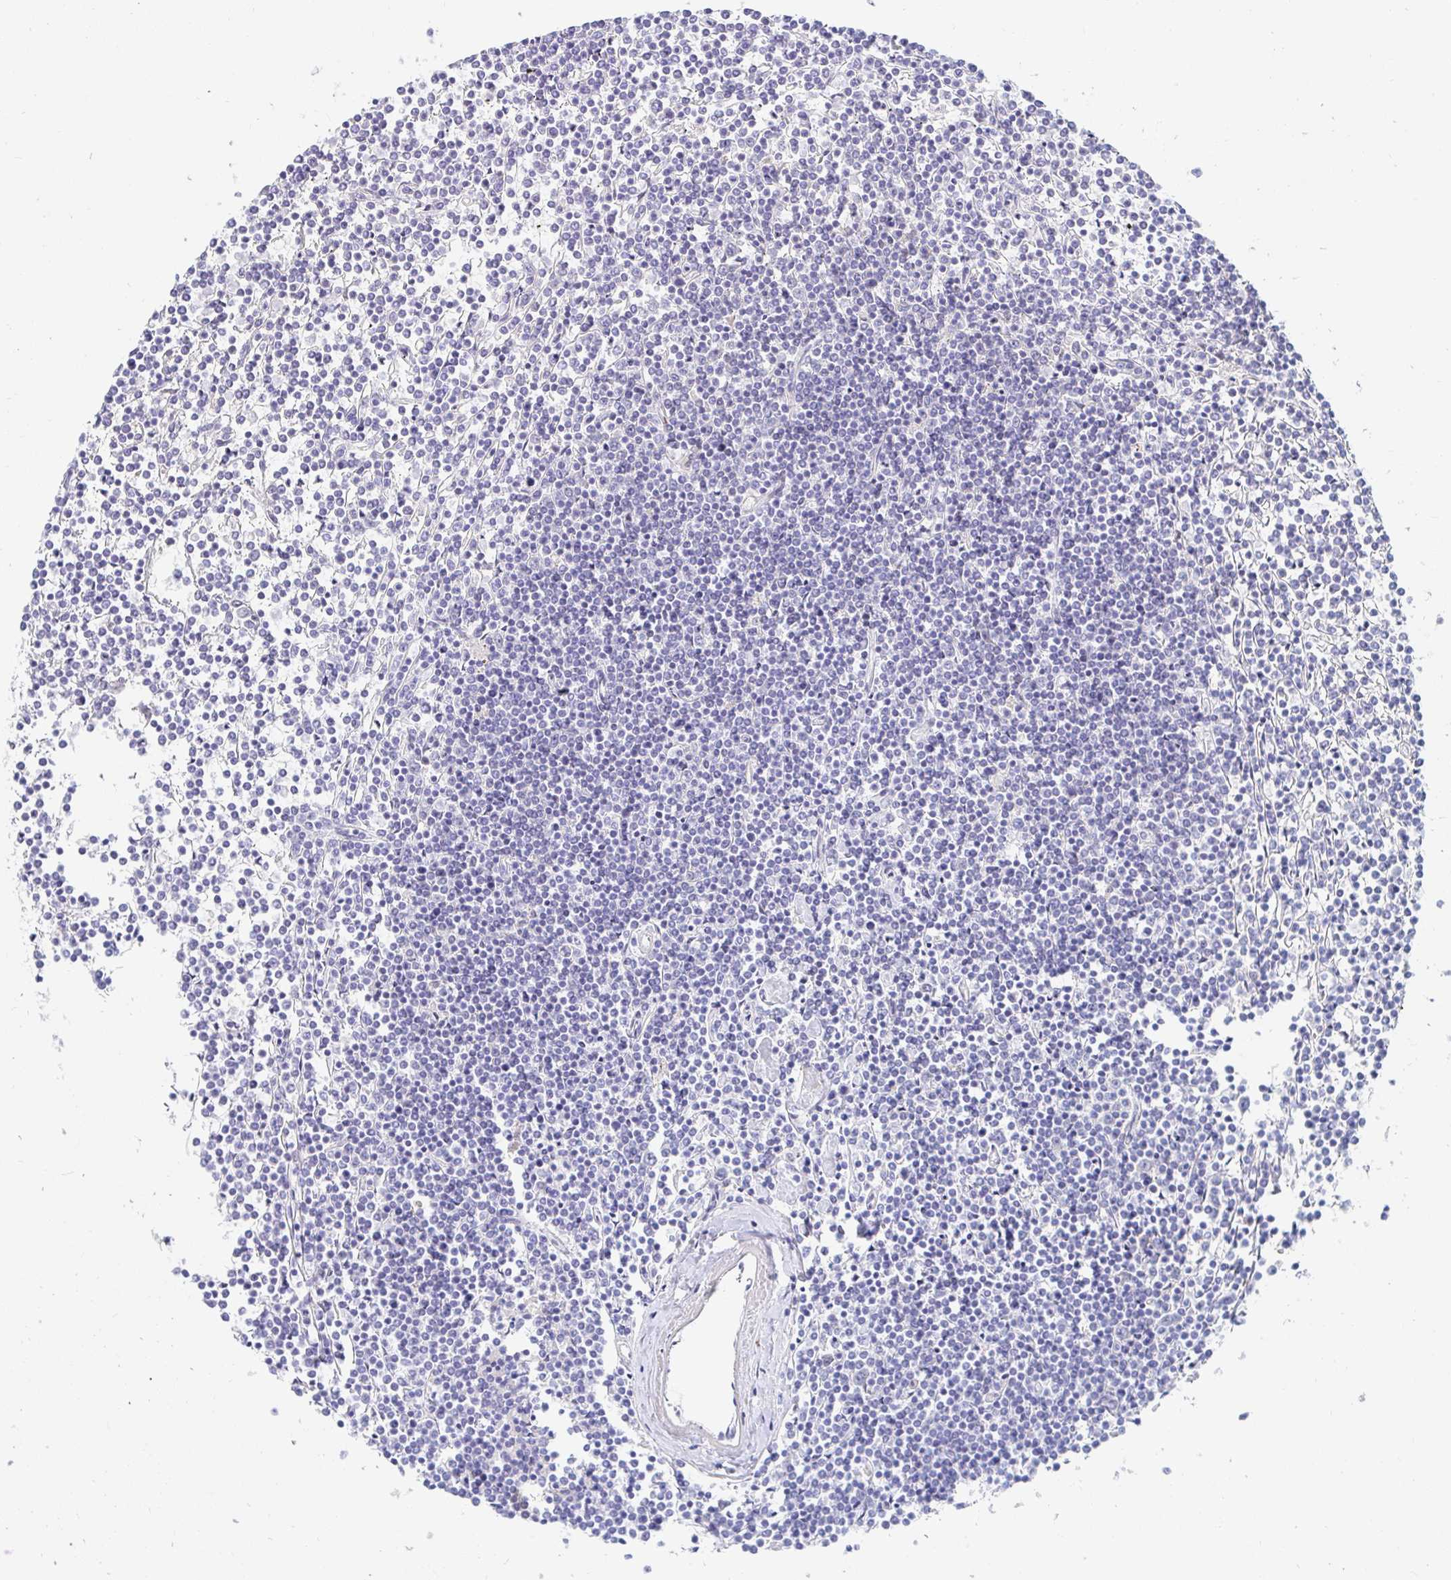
{"staining": {"intensity": "negative", "quantity": "none", "location": "none"}, "tissue": "lymphoma", "cell_type": "Tumor cells", "image_type": "cancer", "snomed": [{"axis": "morphology", "description": "Malignant lymphoma, non-Hodgkin's type, Low grade"}, {"axis": "topography", "description": "Spleen"}], "caption": "Immunohistochemical staining of lymphoma exhibits no significant positivity in tumor cells. (Brightfield microscopy of DAB (3,3'-diaminobenzidine) immunohistochemistry at high magnification).", "gene": "COL28A1", "patient": {"sex": "female", "age": 19}}